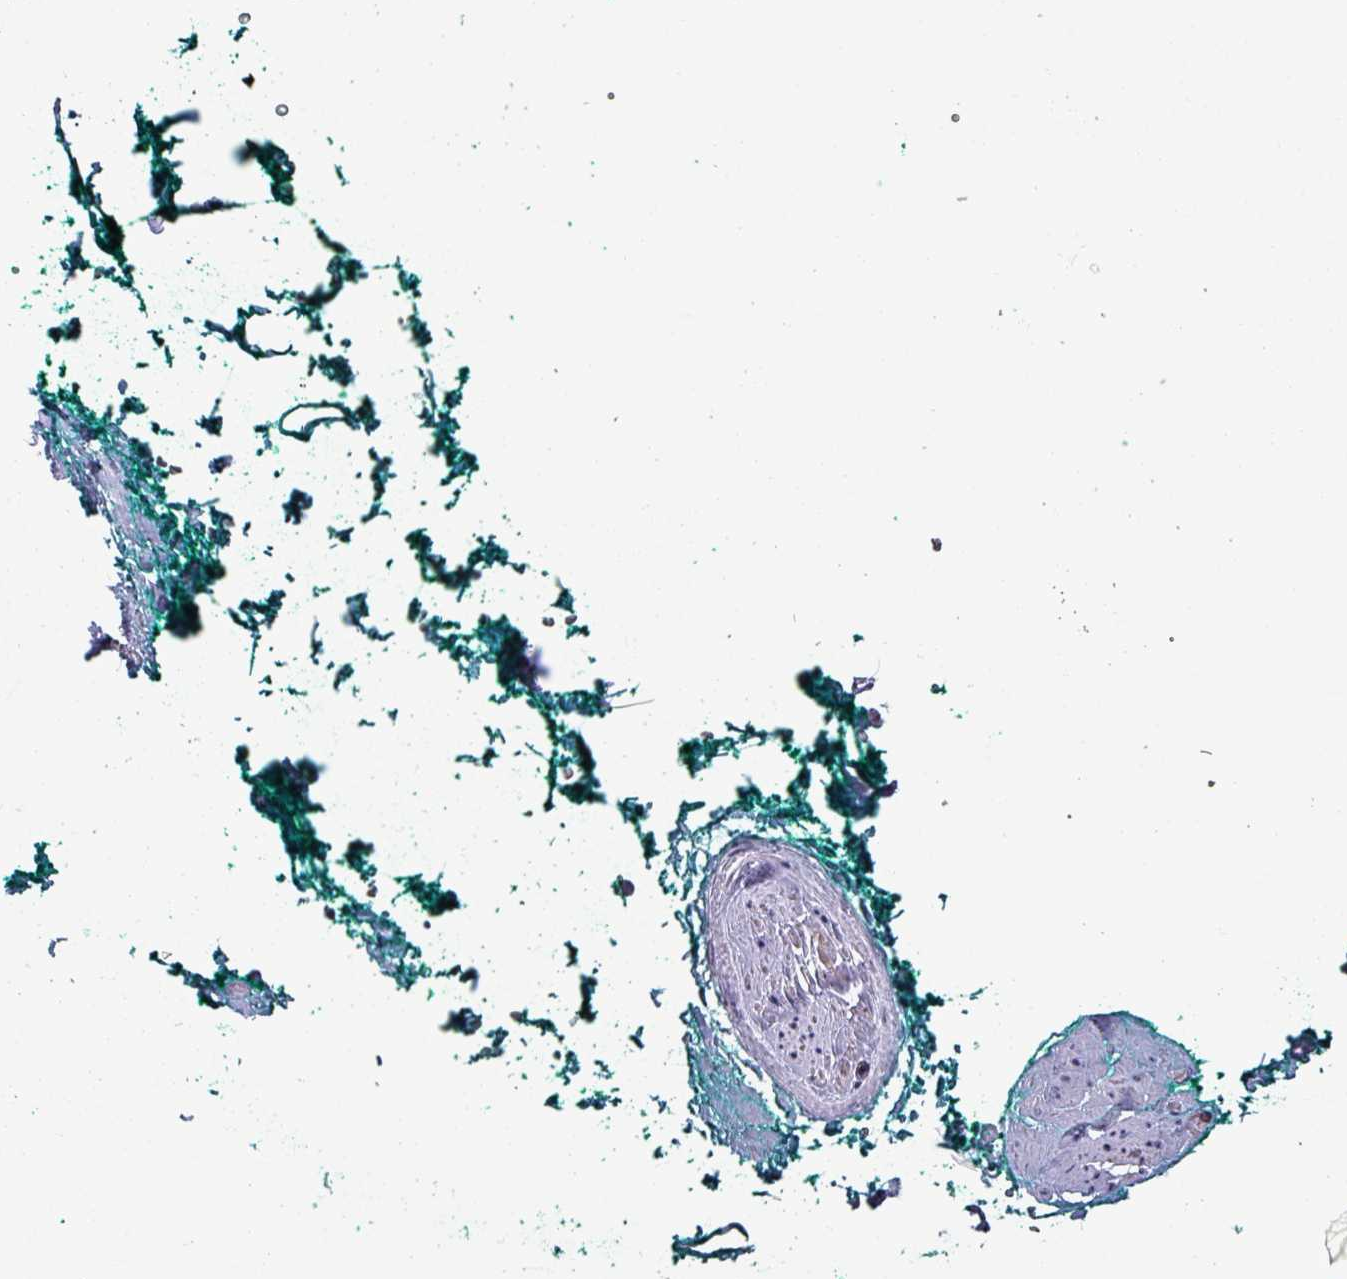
{"staining": {"intensity": "negative", "quantity": "none", "location": "none"}, "tissue": "adipose tissue", "cell_type": "Adipocytes", "image_type": "normal", "snomed": [{"axis": "morphology", "description": "Normal tissue, NOS"}, {"axis": "morphology", "description": "Adenocarcinoma, High grade"}, {"axis": "topography", "description": "Prostate"}, {"axis": "topography", "description": "Peripheral nerve tissue"}], "caption": "Adipocytes show no significant expression in normal adipose tissue. (Immunohistochemistry, brightfield microscopy, high magnification).", "gene": "PSMB8", "patient": {"sex": "male", "age": 68}}